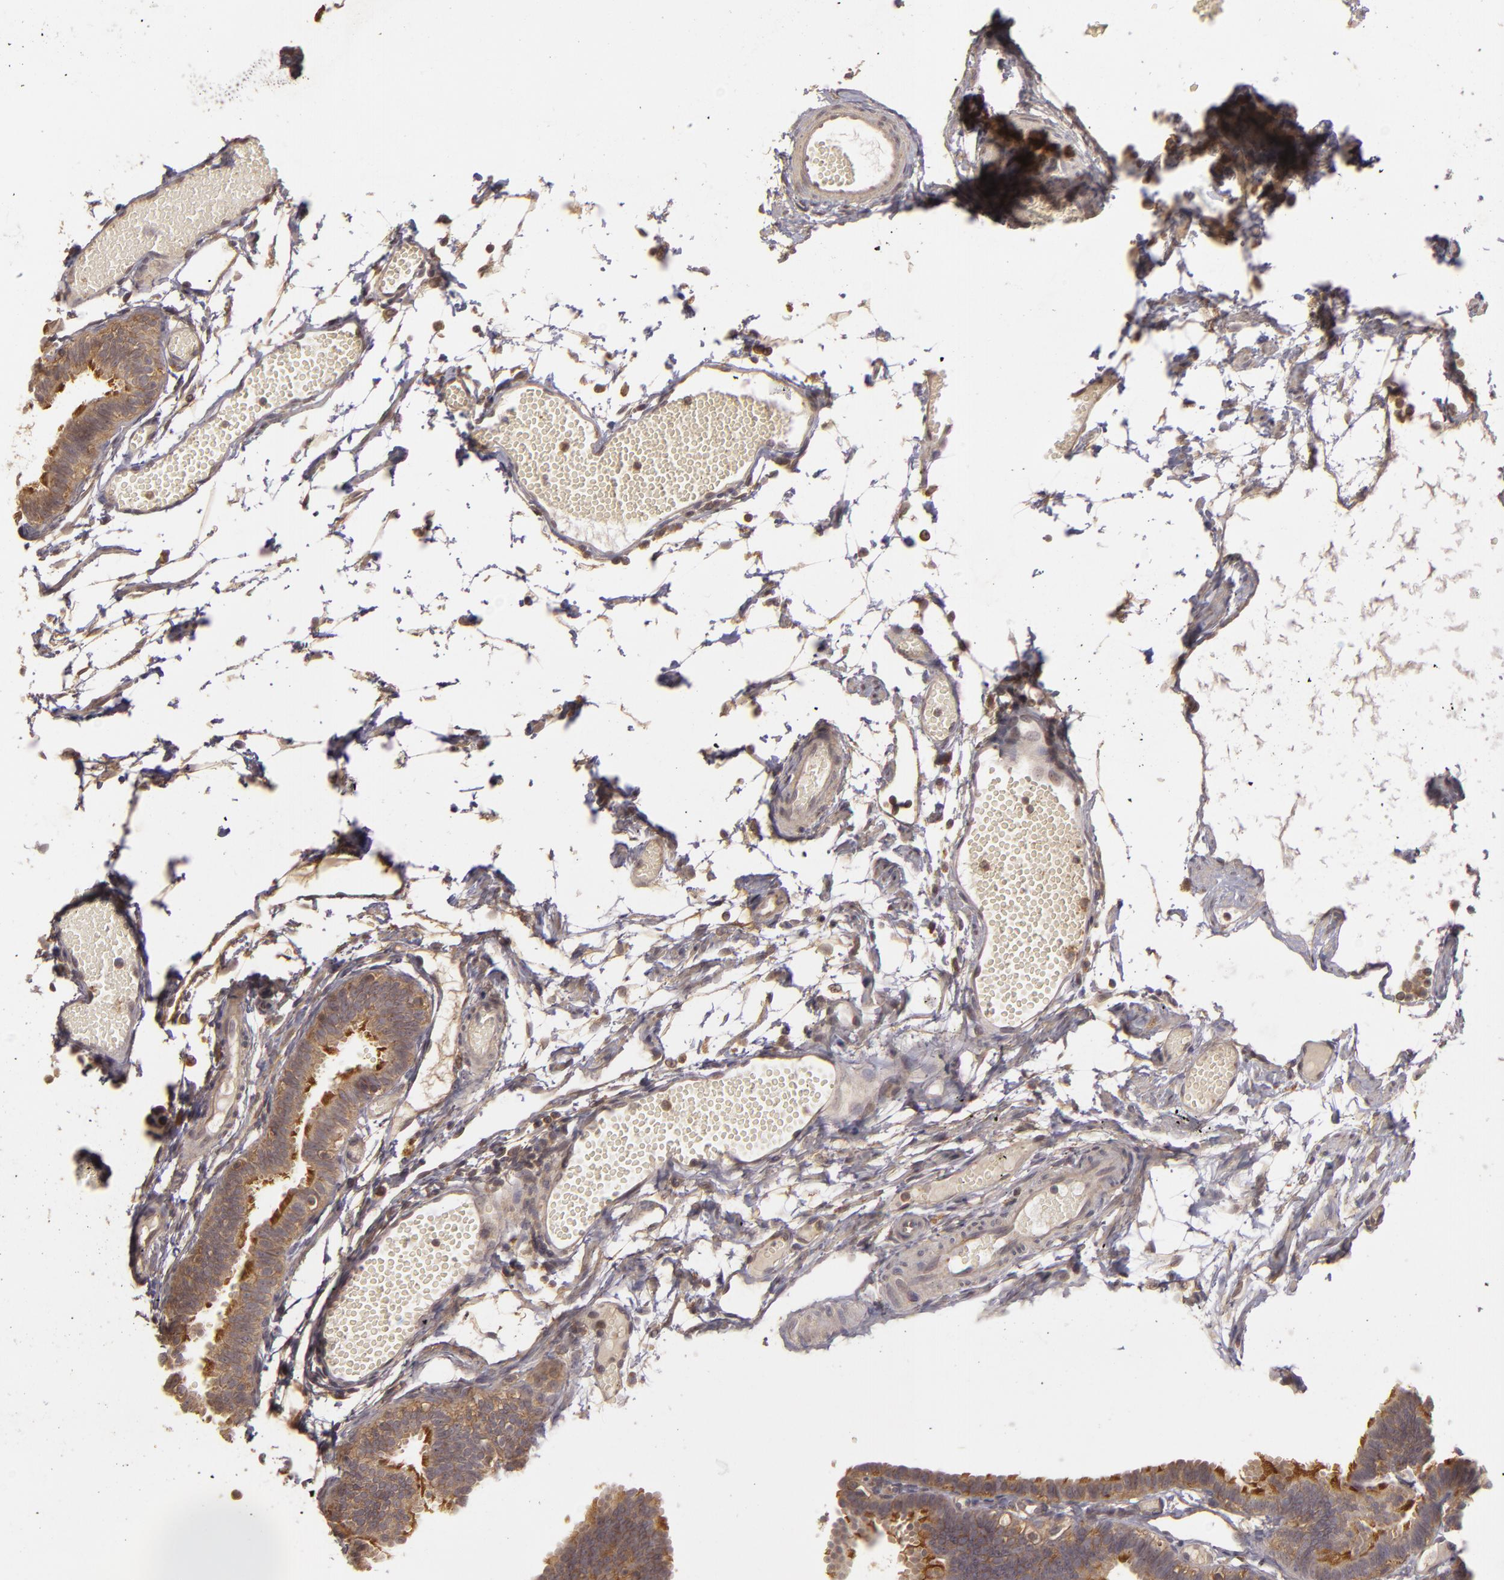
{"staining": {"intensity": "moderate", "quantity": ">75%", "location": "cytoplasmic/membranous"}, "tissue": "fallopian tube", "cell_type": "Glandular cells", "image_type": "normal", "snomed": [{"axis": "morphology", "description": "Normal tissue, NOS"}, {"axis": "topography", "description": "Fallopian tube"}], "caption": "An image of fallopian tube stained for a protein demonstrates moderate cytoplasmic/membranous brown staining in glandular cells.", "gene": "HRAS", "patient": {"sex": "female", "age": 29}}